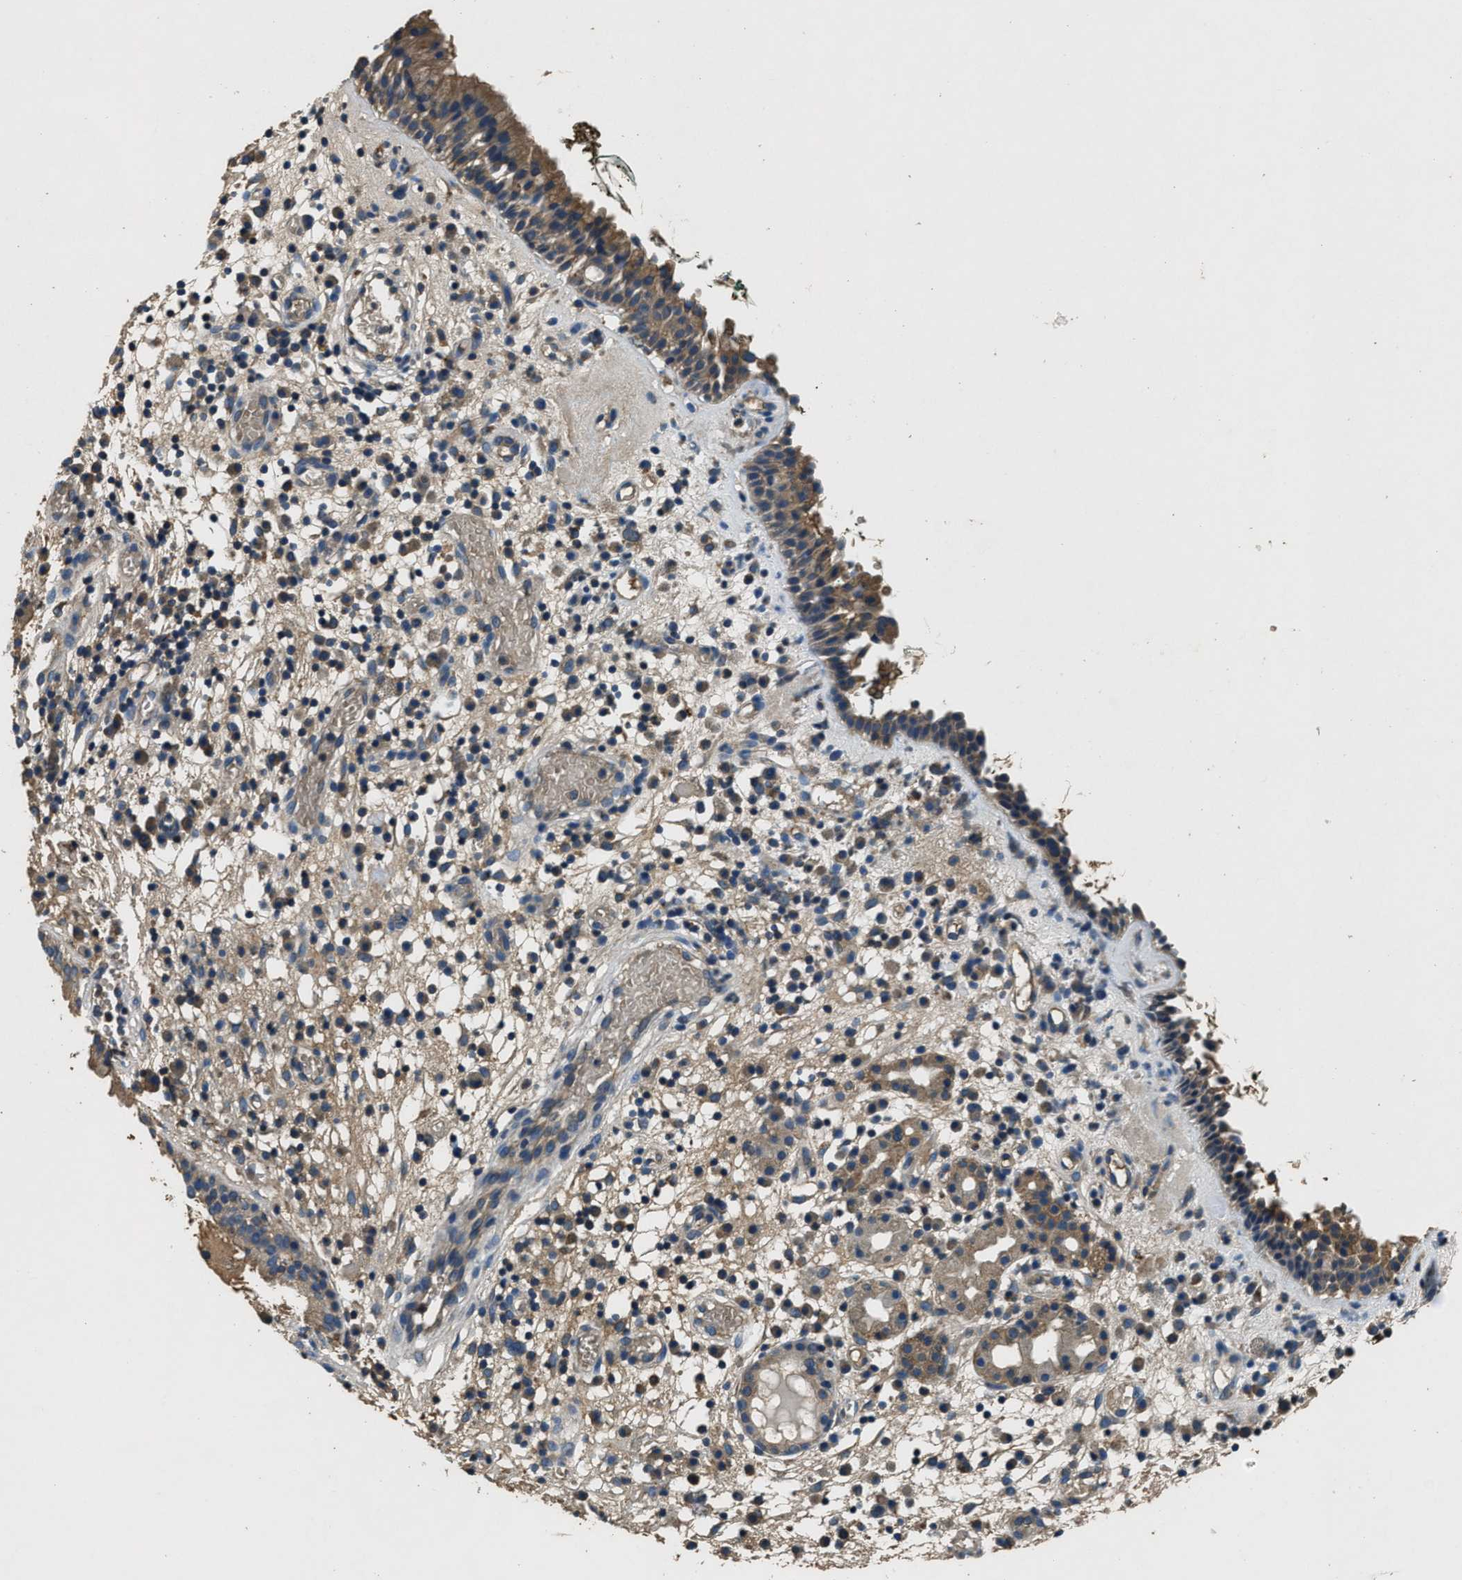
{"staining": {"intensity": "moderate", "quantity": ">75%", "location": "cytoplasmic/membranous"}, "tissue": "nasopharynx", "cell_type": "Respiratory epithelial cells", "image_type": "normal", "snomed": [{"axis": "morphology", "description": "Normal tissue, NOS"}, {"axis": "morphology", "description": "Basal cell carcinoma"}, {"axis": "topography", "description": "Cartilage tissue"}, {"axis": "topography", "description": "Nasopharynx"}, {"axis": "topography", "description": "Oral tissue"}], "caption": "Immunohistochemistry histopathology image of benign human nasopharynx stained for a protein (brown), which shows medium levels of moderate cytoplasmic/membranous expression in approximately >75% of respiratory epithelial cells.", "gene": "BLOC1S1", "patient": {"sex": "female", "age": 77}}